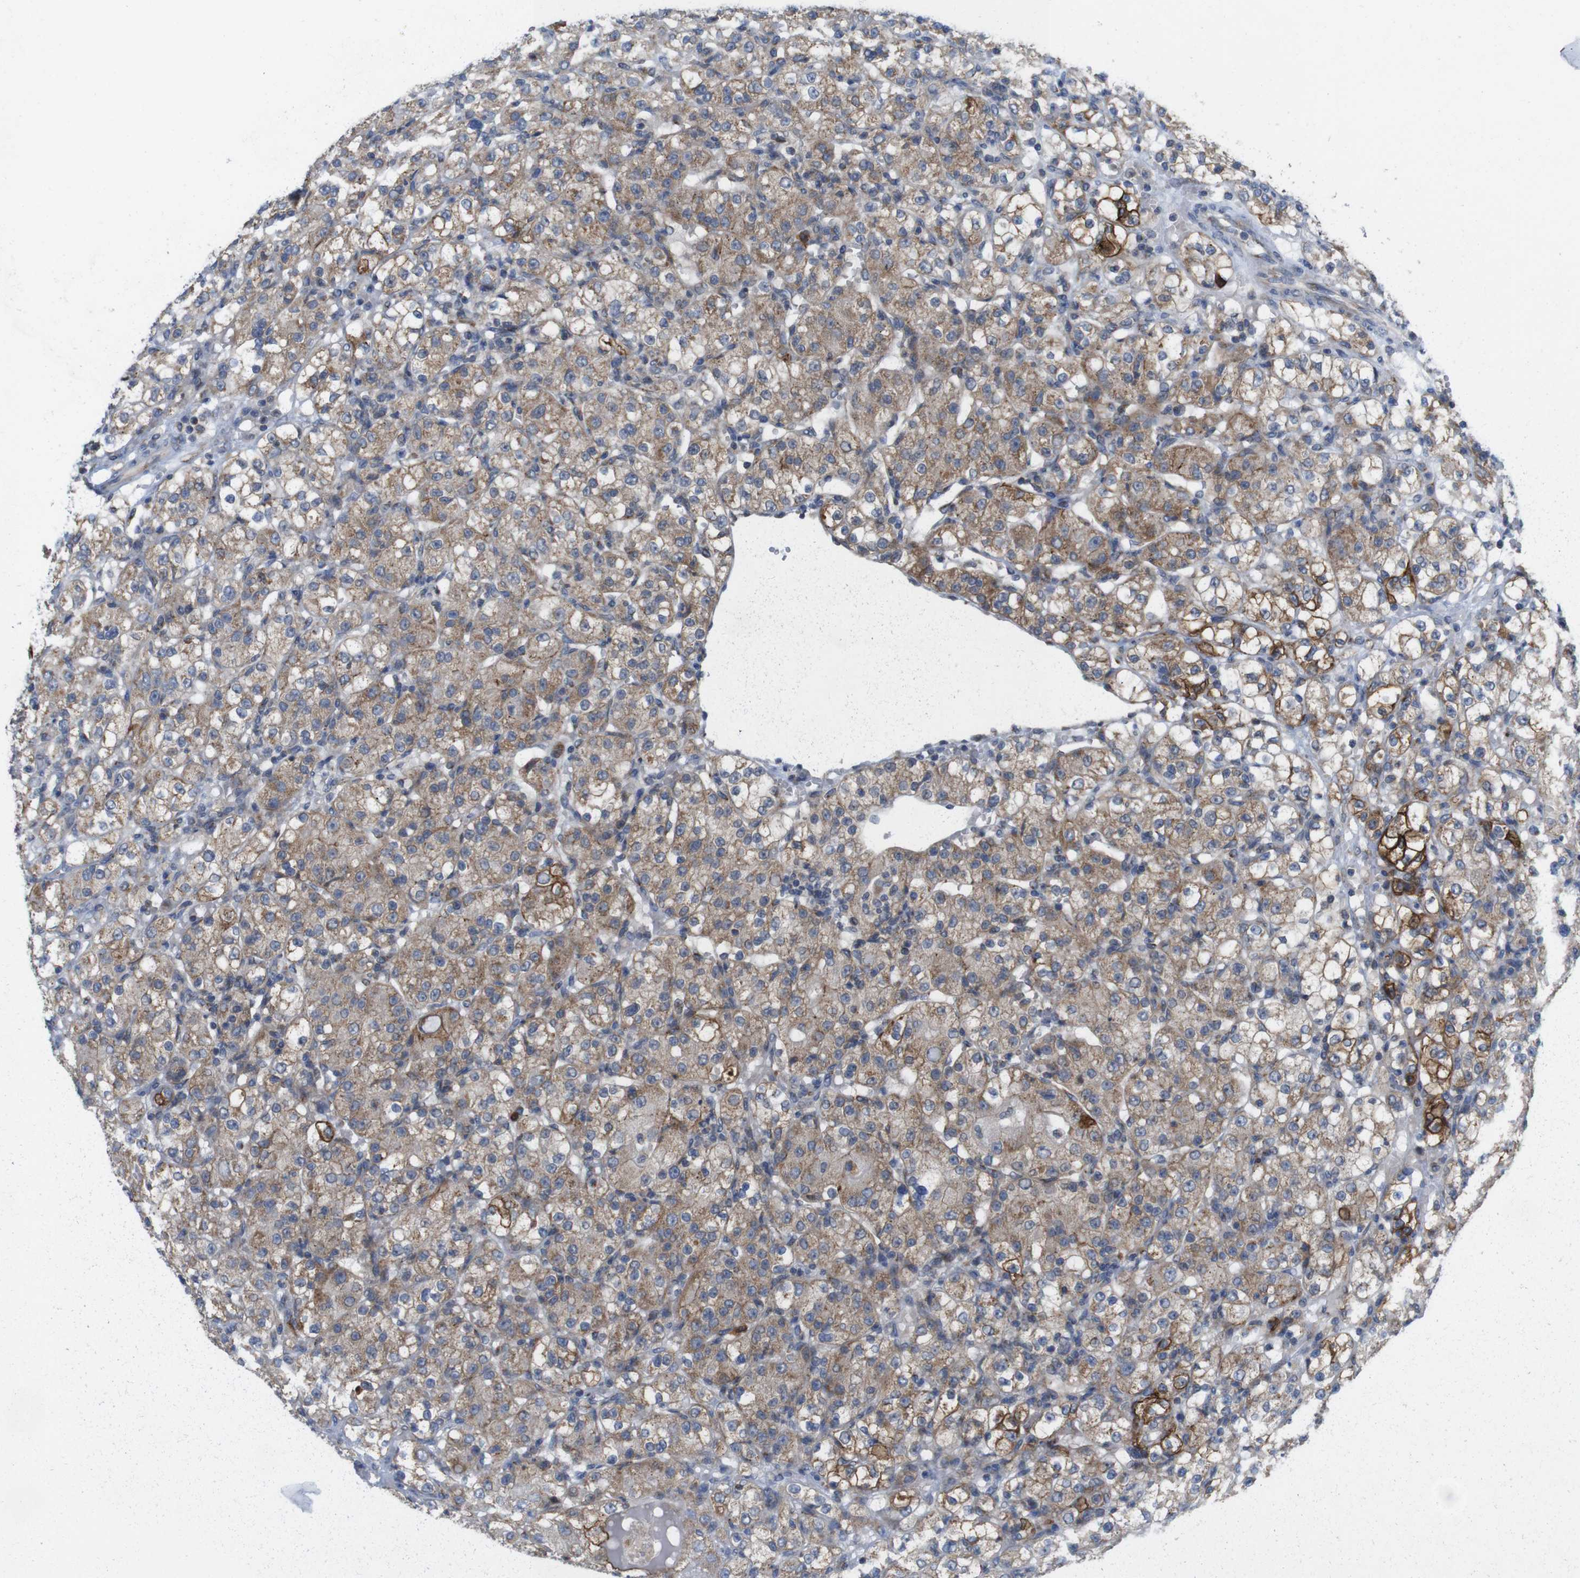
{"staining": {"intensity": "moderate", "quantity": ">75%", "location": "cytoplasmic/membranous"}, "tissue": "renal cancer", "cell_type": "Tumor cells", "image_type": "cancer", "snomed": [{"axis": "morphology", "description": "Normal tissue, NOS"}, {"axis": "morphology", "description": "Adenocarcinoma, NOS"}, {"axis": "topography", "description": "Kidney"}], "caption": "The immunohistochemical stain labels moderate cytoplasmic/membranous staining in tumor cells of renal cancer tissue.", "gene": "EFCAB14", "patient": {"sex": "male", "age": 61}}